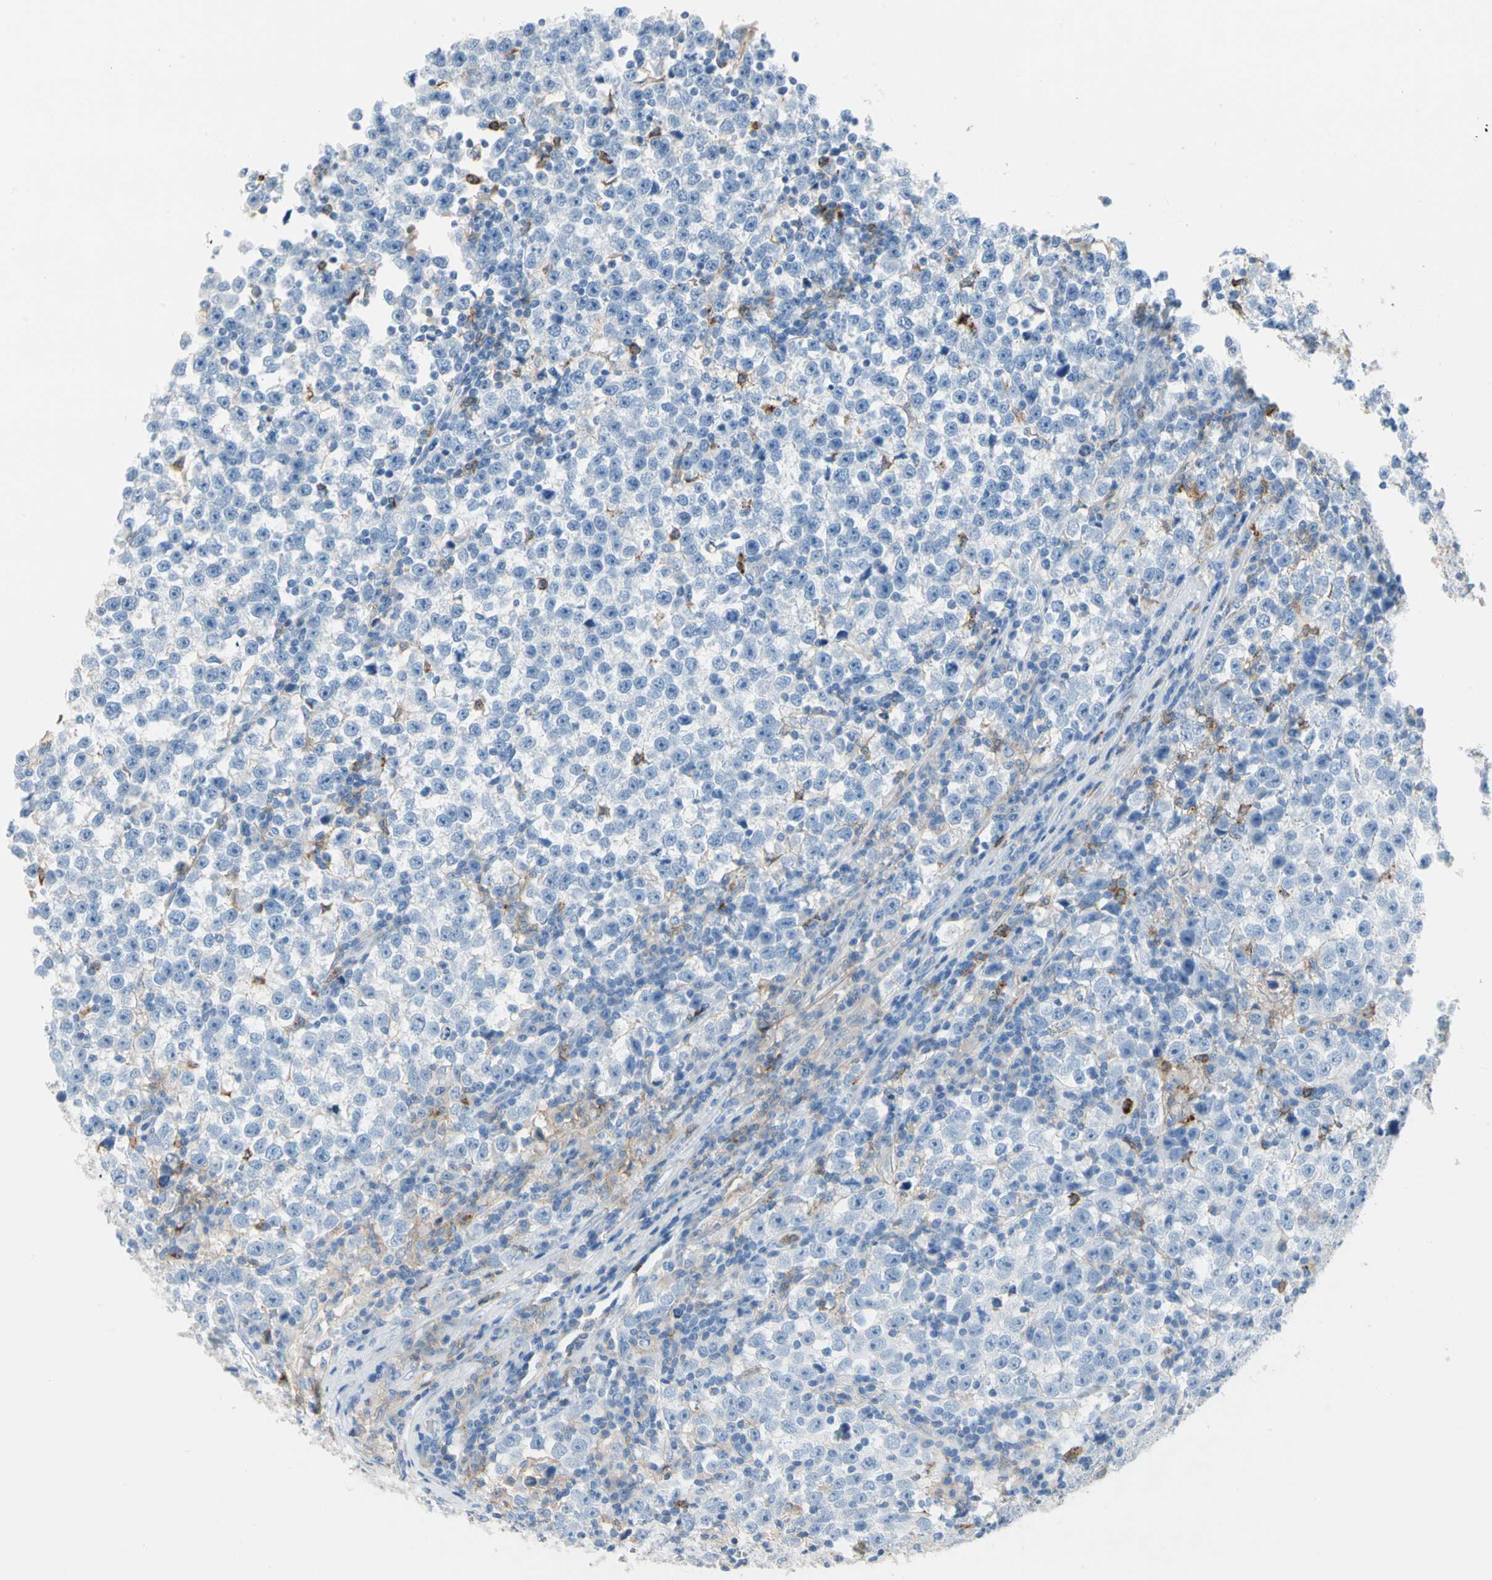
{"staining": {"intensity": "negative", "quantity": "none", "location": "none"}, "tissue": "testis cancer", "cell_type": "Tumor cells", "image_type": "cancer", "snomed": [{"axis": "morphology", "description": "Seminoma, NOS"}, {"axis": "topography", "description": "Testis"}], "caption": "Image shows no protein expression in tumor cells of testis cancer (seminoma) tissue.", "gene": "CLEC4A", "patient": {"sex": "male", "age": 43}}